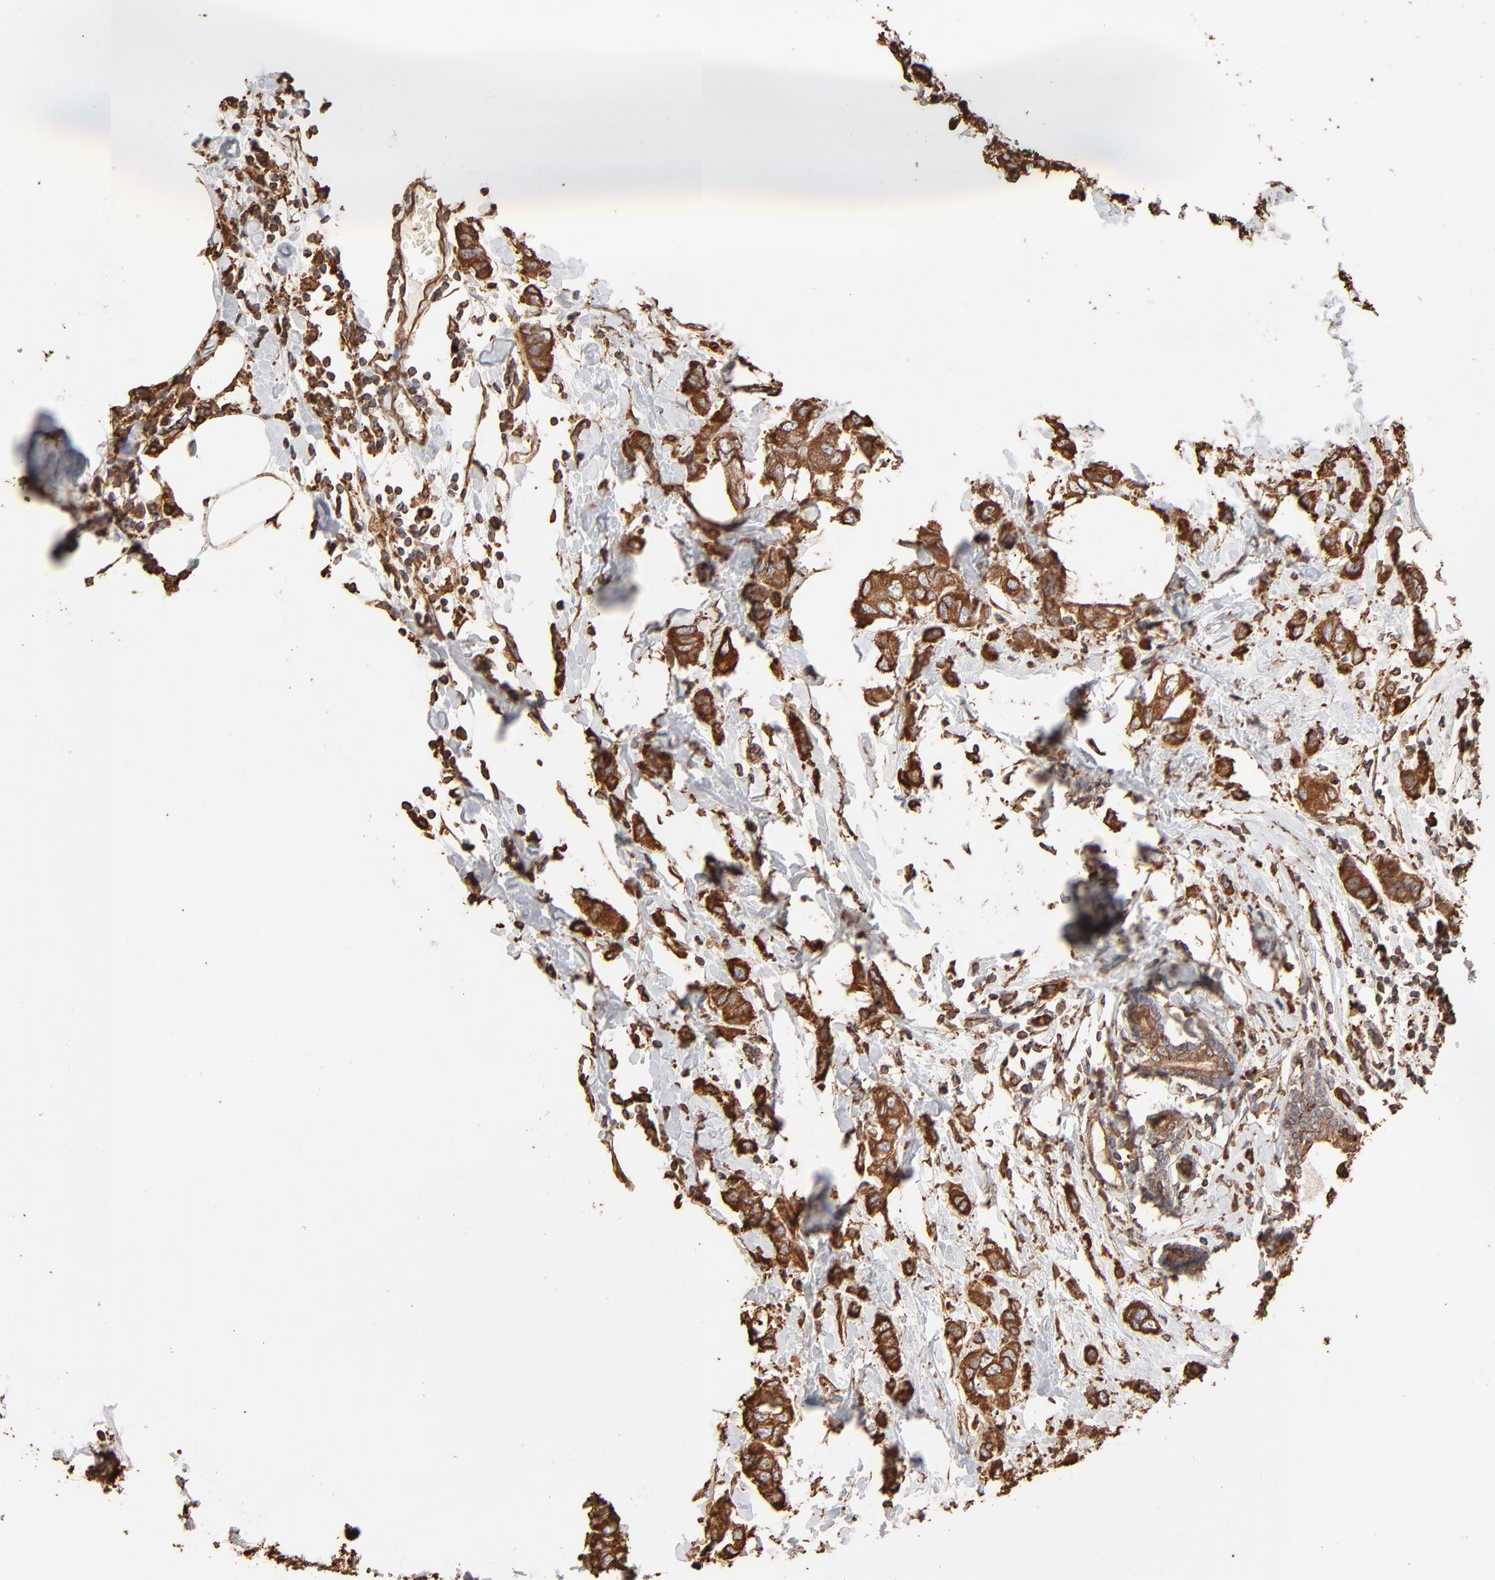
{"staining": {"intensity": "strong", "quantity": ">75%", "location": "cytoplasmic/membranous"}, "tissue": "breast cancer", "cell_type": "Tumor cells", "image_type": "cancer", "snomed": [{"axis": "morphology", "description": "Normal tissue, NOS"}, {"axis": "morphology", "description": "Duct carcinoma"}, {"axis": "topography", "description": "Breast"}], "caption": "The histopathology image demonstrates a brown stain indicating the presence of a protein in the cytoplasmic/membranous of tumor cells in breast cancer.", "gene": "PDIA3", "patient": {"sex": "female", "age": 50}}